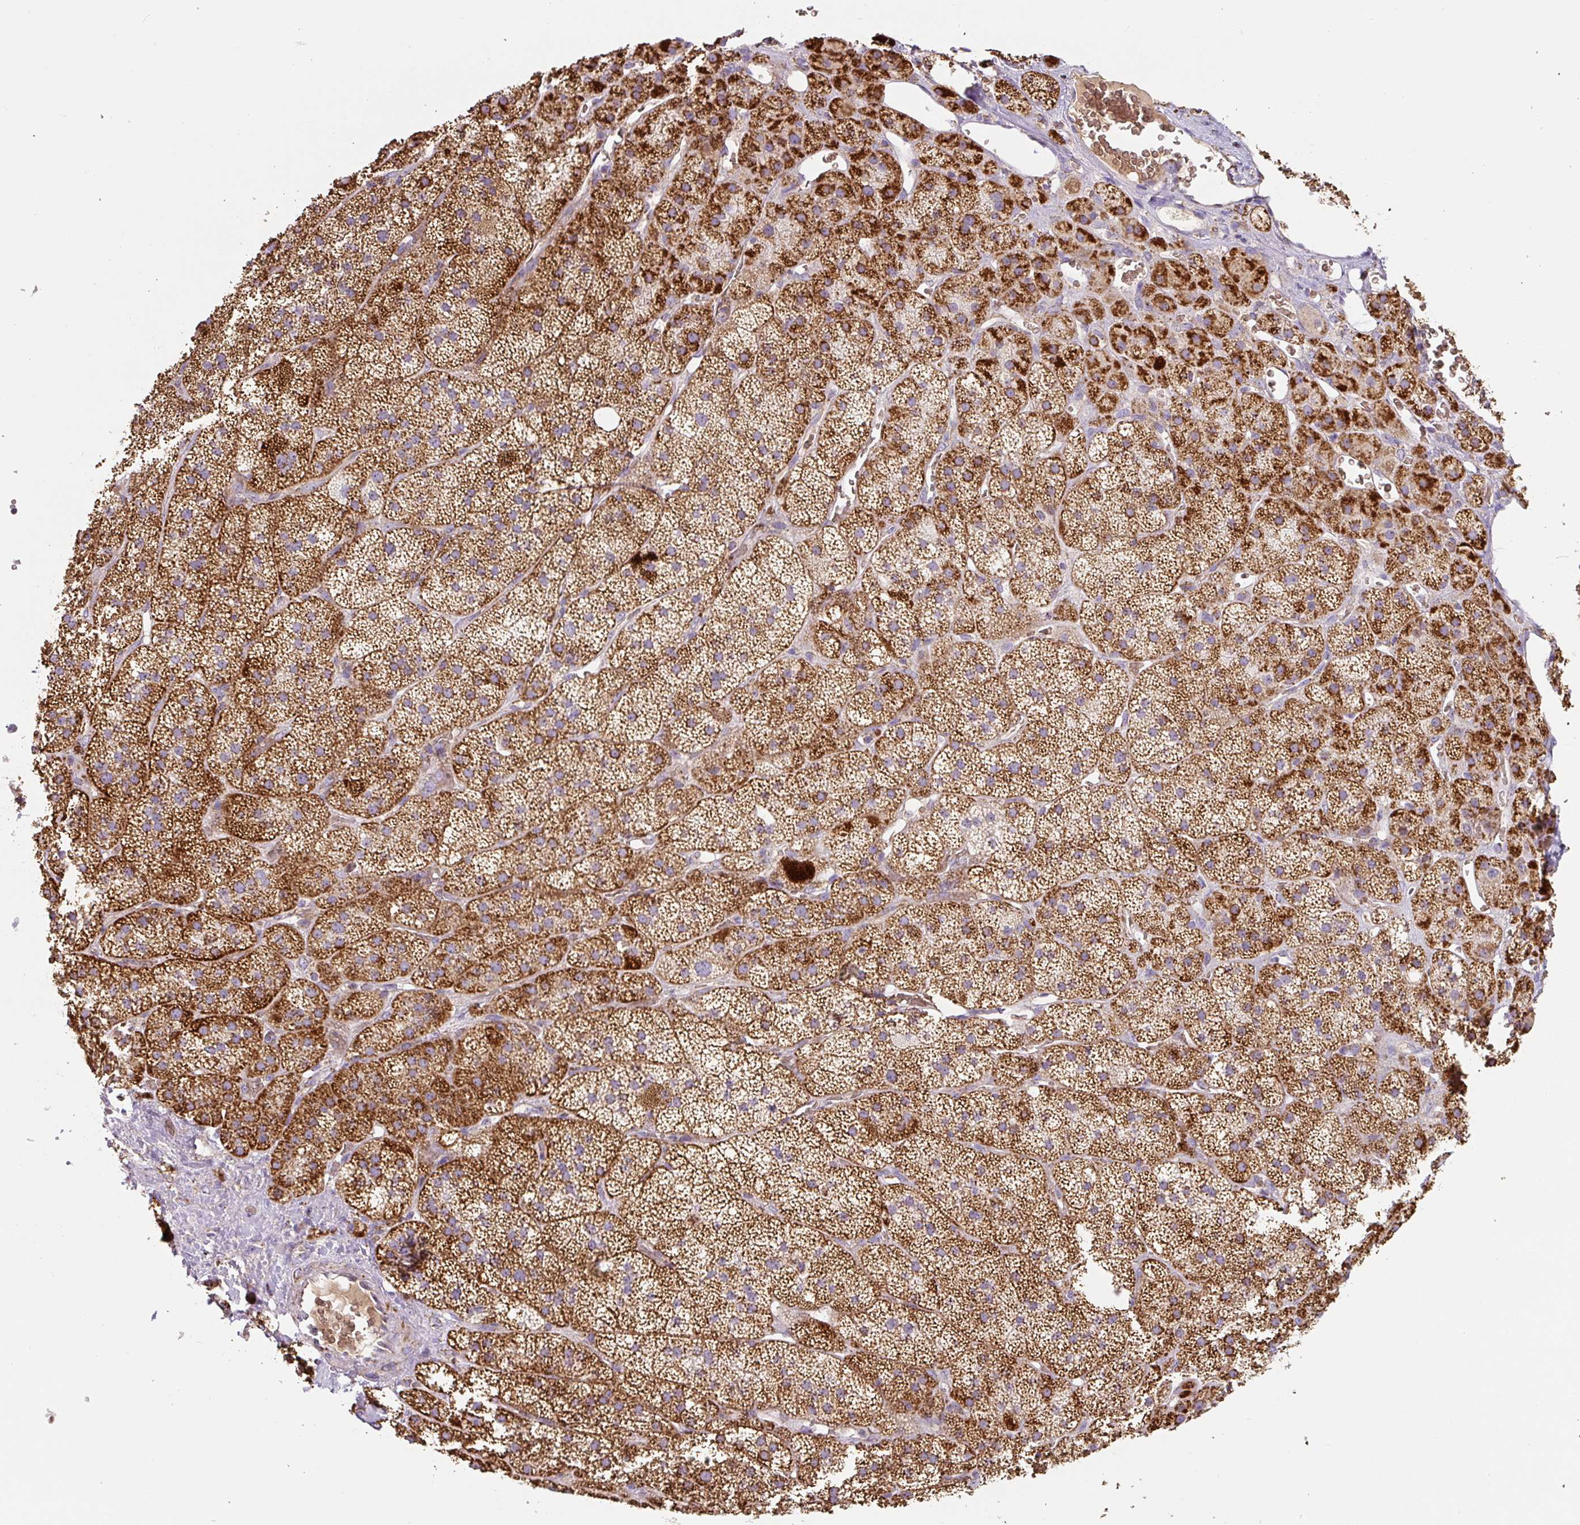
{"staining": {"intensity": "strong", "quantity": ">75%", "location": "cytoplasmic/membranous"}, "tissue": "adrenal gland", "cell_type": "Glandular cells", "image_type": "normal", "snomed": [{"axis": "morphology", "description": "Normal tissue, NOS"}, {"axis": "topography", "description": "Adrenal gland"}], "caption": "Immunohistochemistry (IHC) (DAB (3,3'-diaminobenzidine)) staining of unremarkable adrenal gland displays strong cytoplasmic/membranous protein positivity in approximately >75% of glandular cells.", "gene": "MT", "patient": {"sex": "male", "age": 57}}